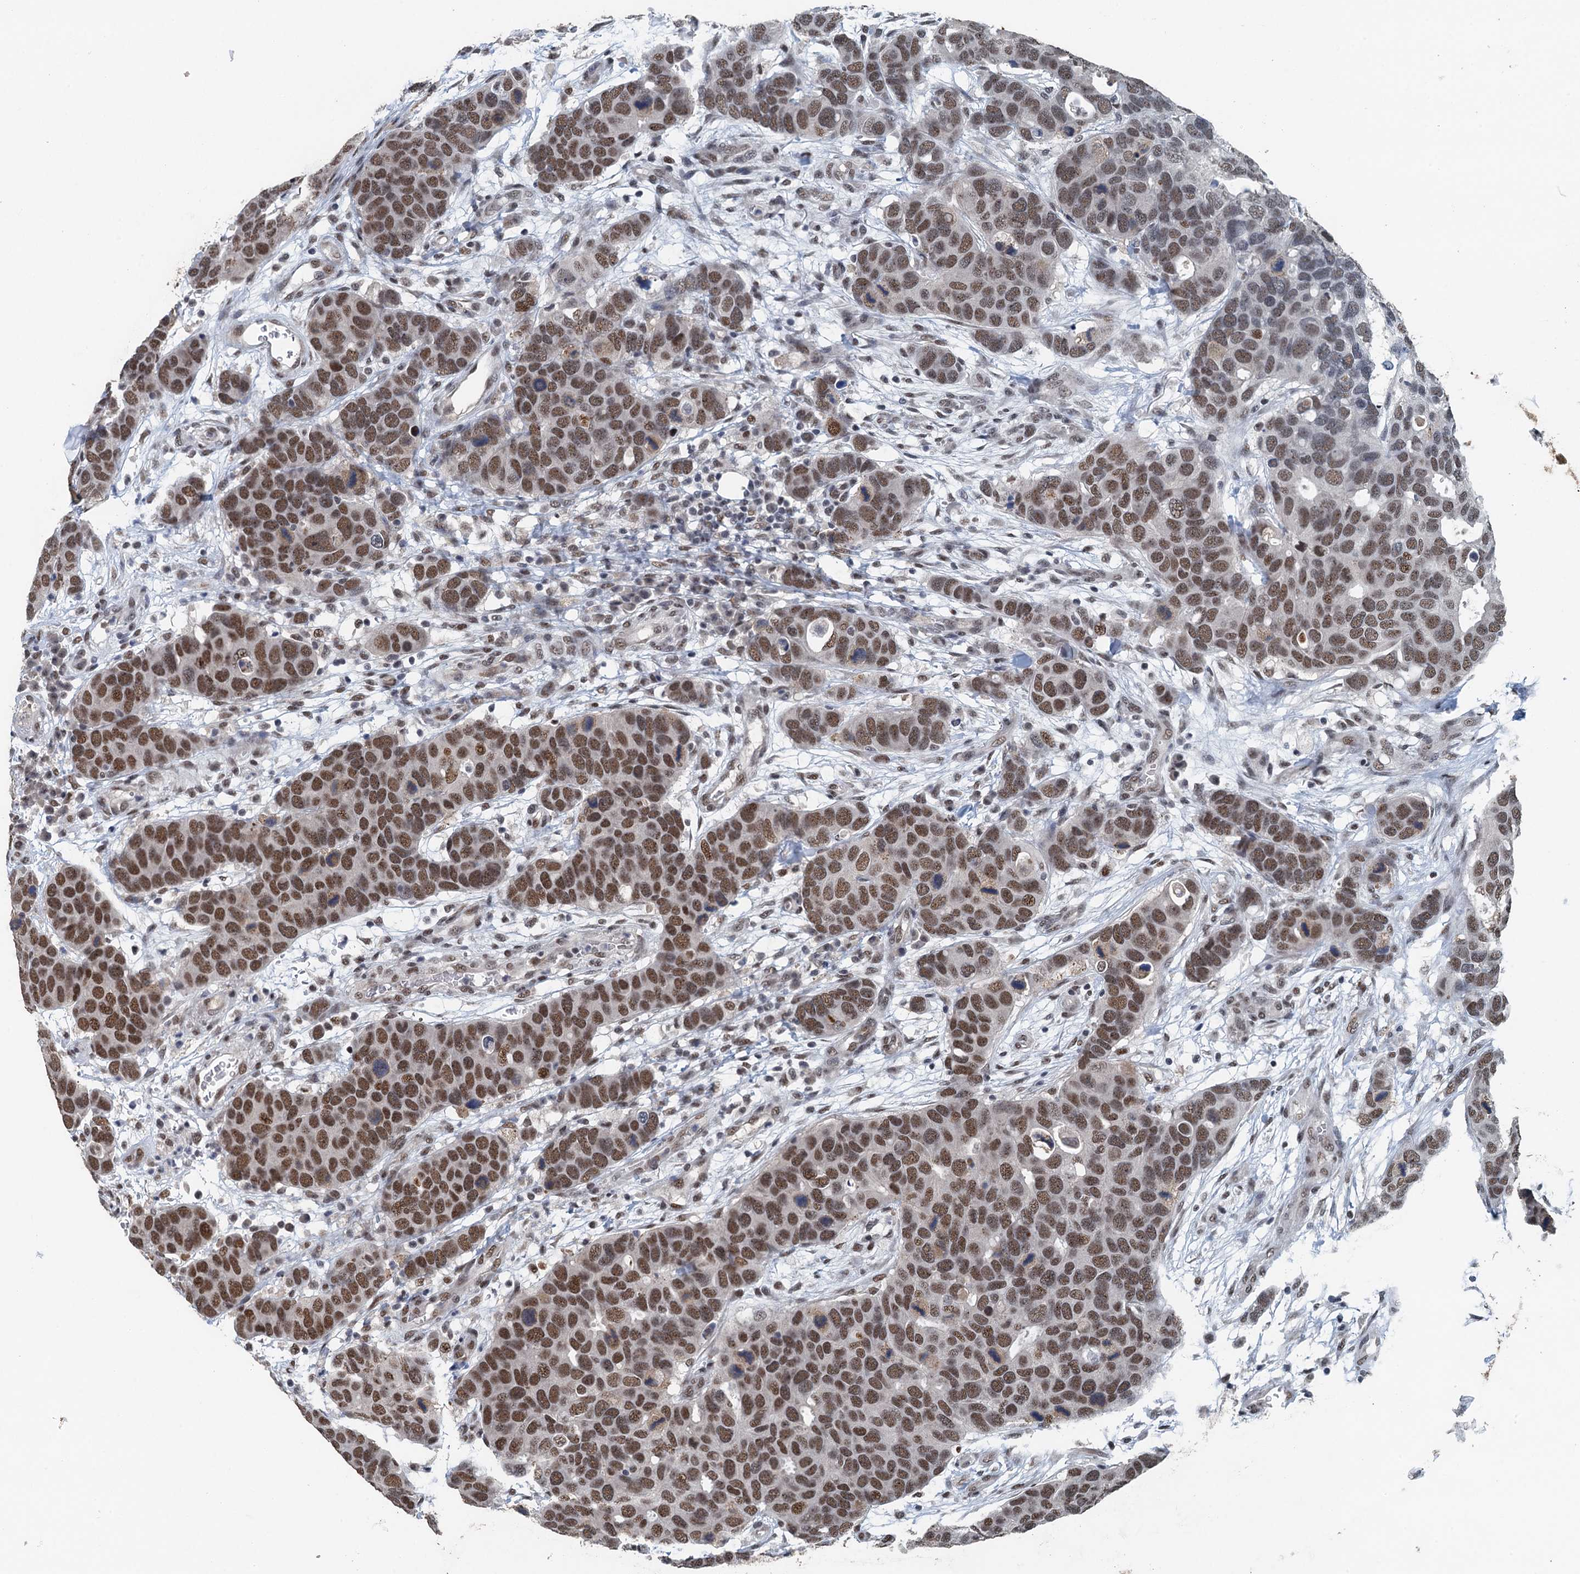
{"staining": {"intensity": "moderate", "quantity": ">75%", "location": "nuclear"}, "tissue": "breast cancer", "cell_type": "Tumor cells", "image_type": "cancer", "snomed": [{"axis": "morphology", "description": "Duct carcinoma"}, {"axis": "topography", "description": "Breast"}], "caption": "A histopathology image of invasive ductal carcinoma (breast) stained for a protein displays moderate nuclear brown staining in tumor cells.", "gene": "MTA3", "patient": {"sex": "female", "age": 83}}